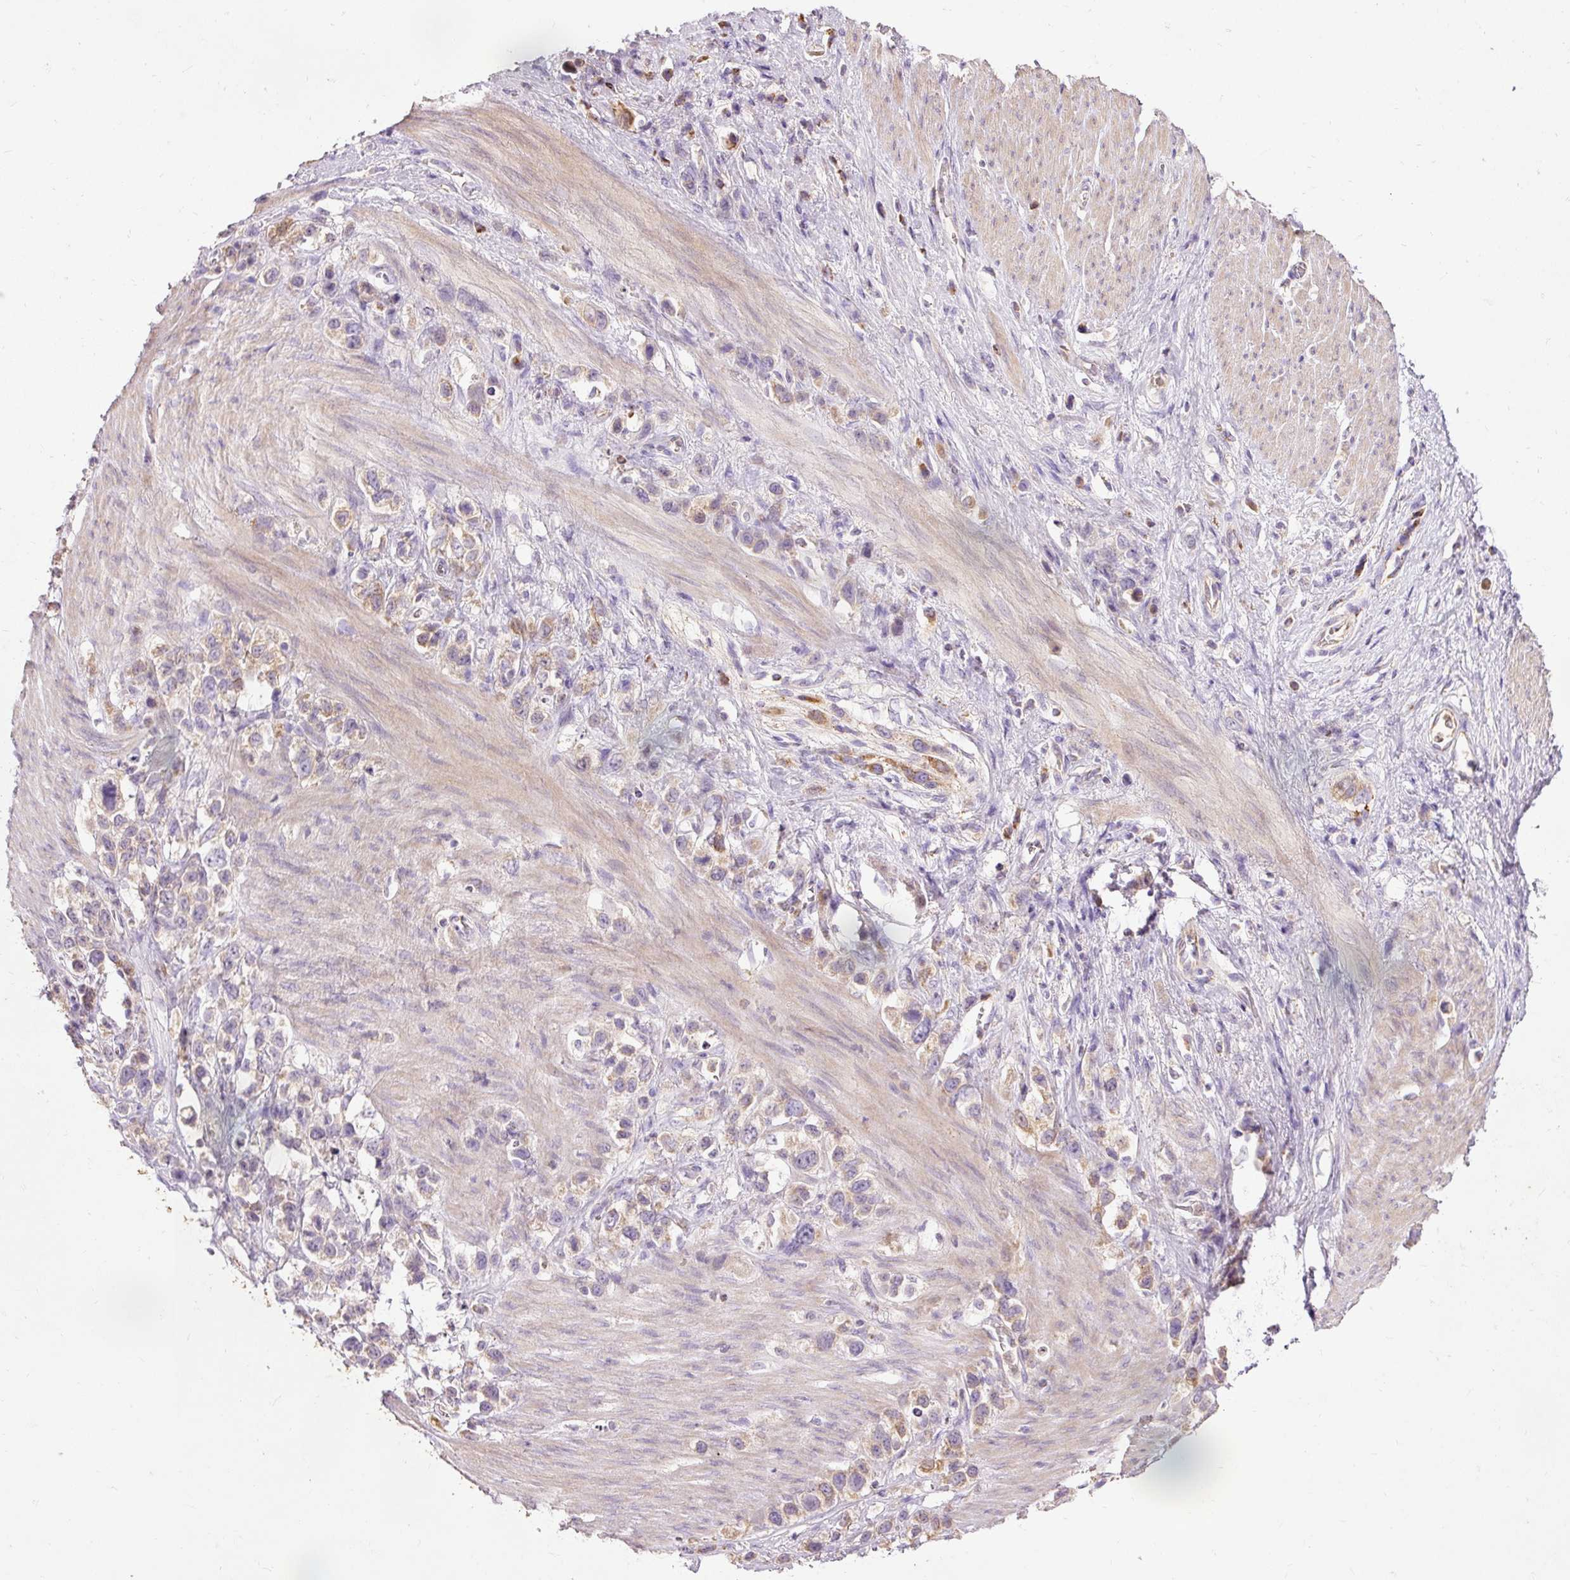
{"staining": {"intensity": "moderate", "quantity": "25%-75%", "location": "cytoplasmic/membranous"}, "tissue": "stomach cancer", "cell_type": "Tumor cells", "image_type": "cancer", "snomed": [{"axis": "morphology", "description": "Adenocarcinoma, NOS"}, {"axis": "topography", "description": "Stomach"}], "caption": "Protein expression analysis of human stomach adenocarcinoma reveals moderate cytoplasmic/membranous staining in approximately 25%-75% of tumor cells. (brown staining indicates protein expression, while blue staining denotes nuclei).", "gene": "PRDX5", "patient": {"sex": "female", "age": 65}}